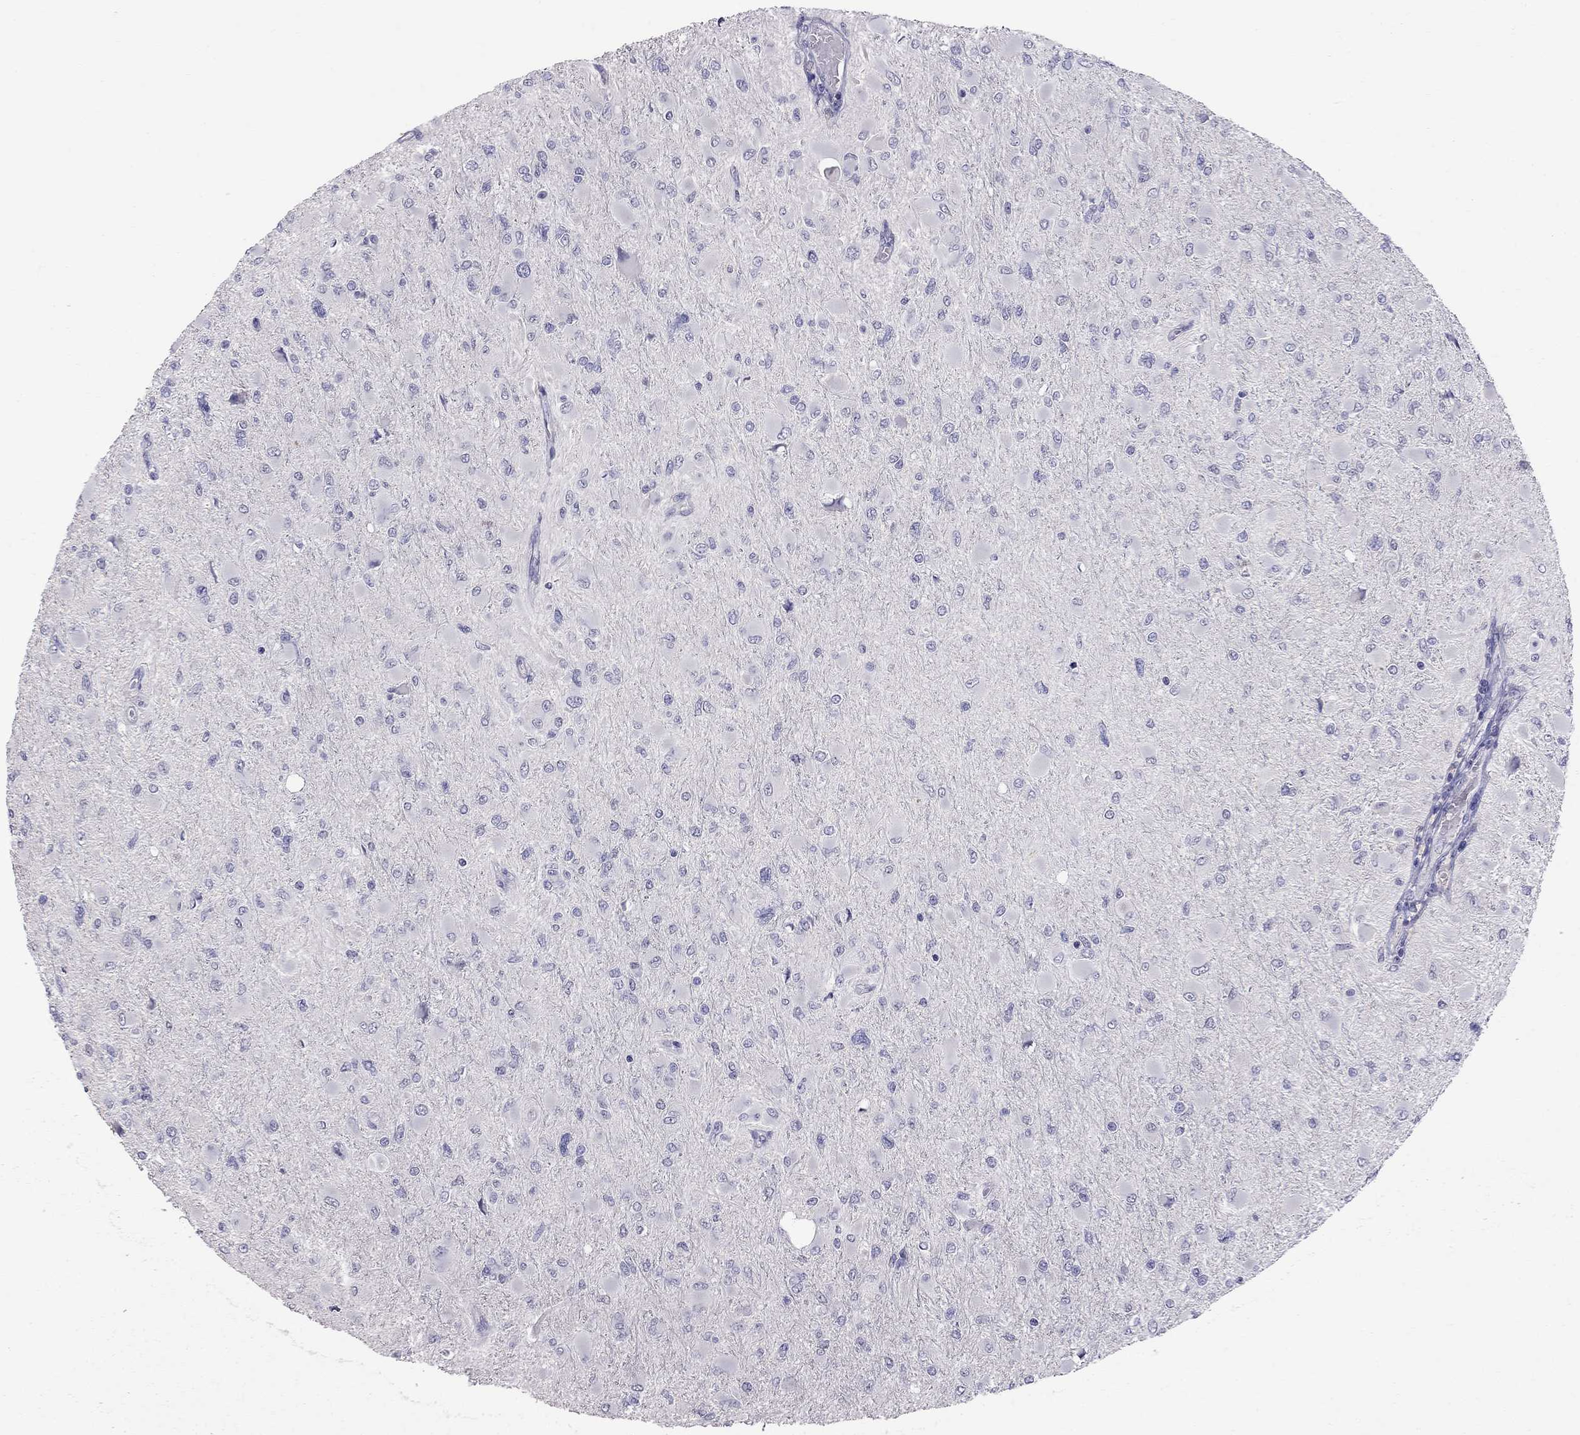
{"staining": {"intensity": "negative", "quantity": "none", "location": "none"}, "tissue": "glioma", "cell_type": "Tumor cells", "image_type": "cancer", "snomed": [{"axis": "morphology", "description": "Glioma, malignant, High grade"}, {"axis": "topography", "description": "Cerebral cortex"}], "caption": "This micrograph is of malignant glioma (high-grade) stained with immunohistochemistry (IHC) to label a protein in brown with the nuclei are counter-stained blue. There is no expression in tumor cells.", "gene": "CFAP91", "patient": {"sex": "female", "age": 36}}